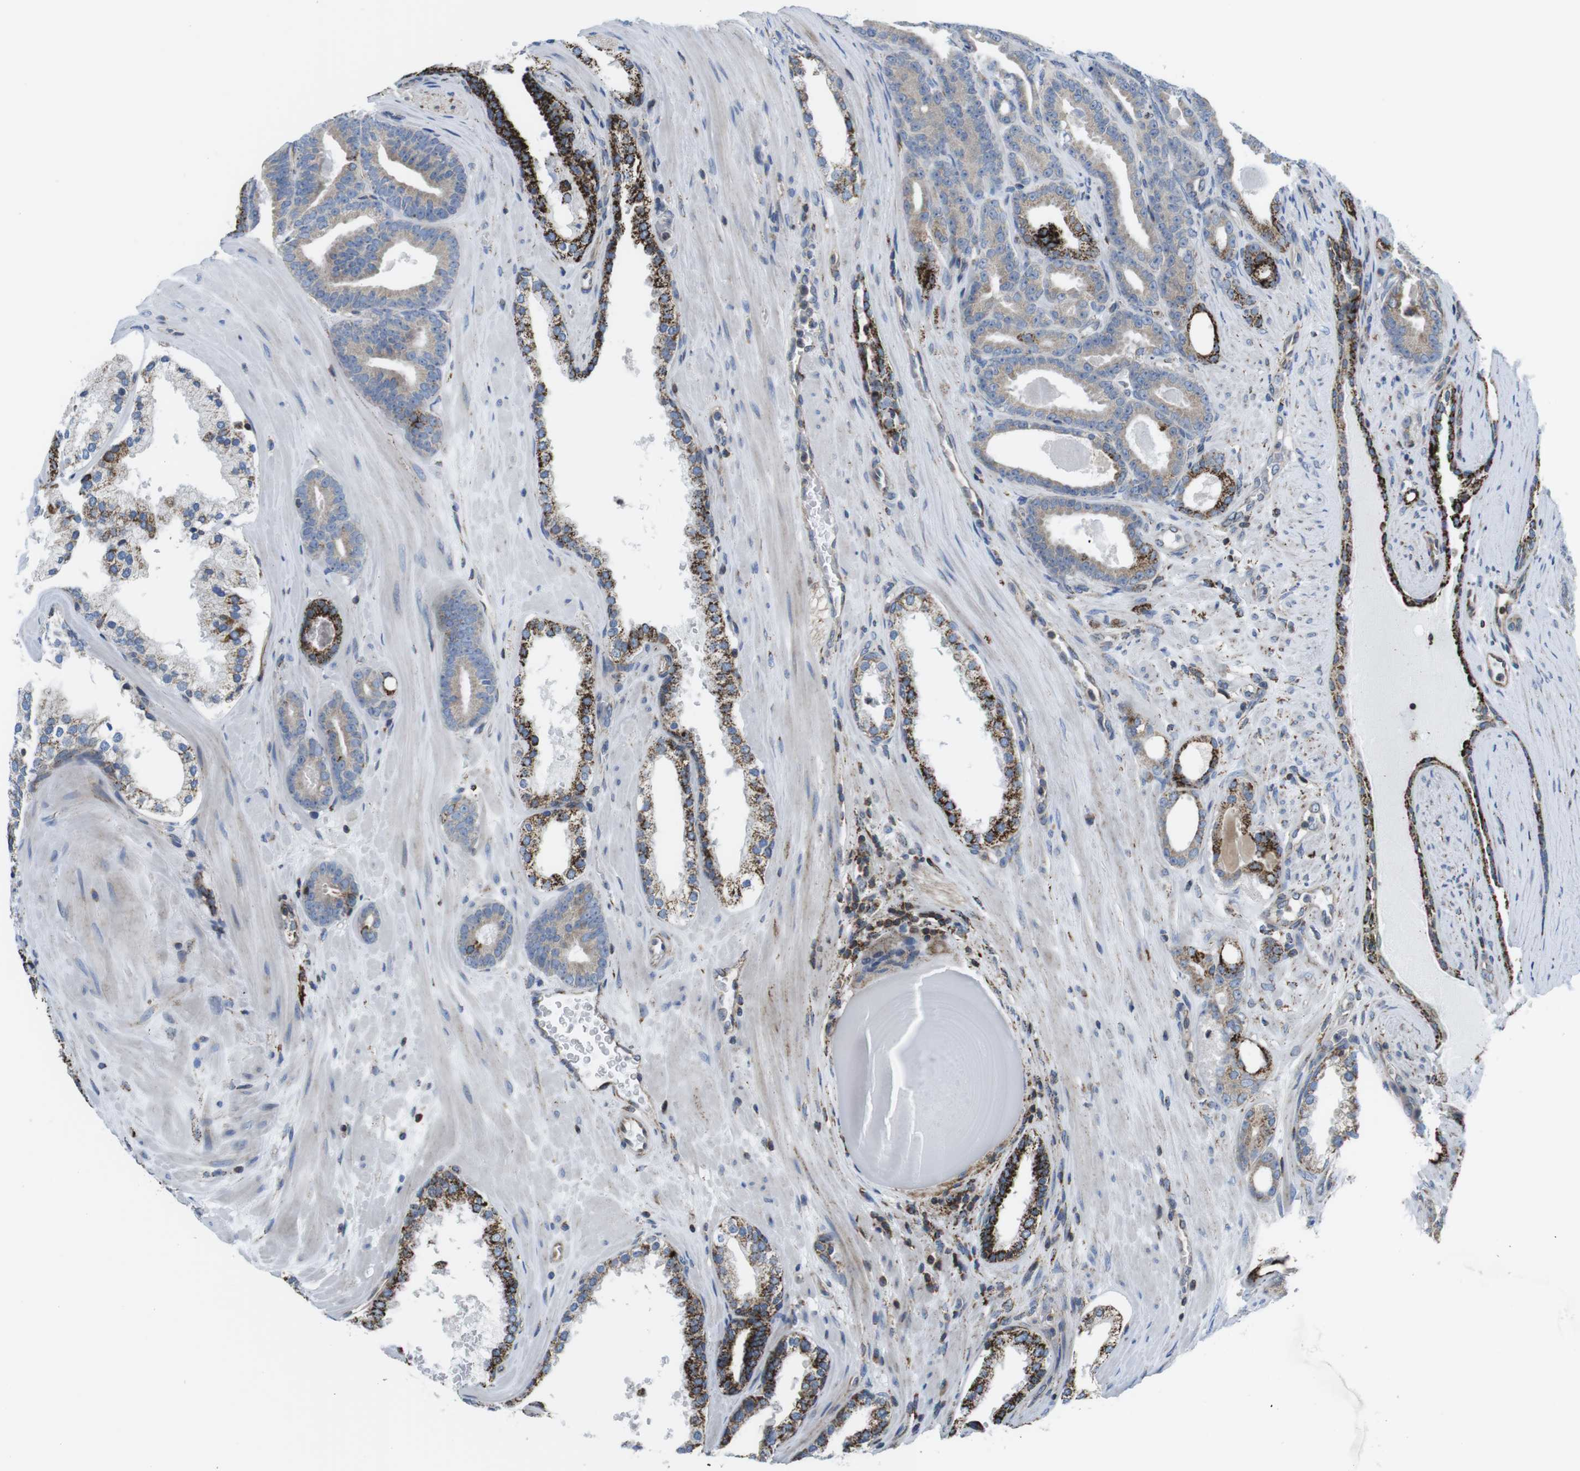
{"staining": {"intensity": "weak", "quantity": "25%-75%", "location": "cytoplasmic/membranous"}, "tissue": "prostate cancer", "cell_type": "Tumor cells", "image_type": "cancer", "snomed": [{"axis": "morphology", "description": "Adenocarcinoma, High grade"}, {"axis": "topography", "description": "Prostate"}], "caption": "Immunohistochemistry (DAB (3,3'-diaminobenzidine)) staining of prostate adenocarcinoma (high-grade) shows weak cytoplasmic/membranous protein staining in about 25%-75% of tumor cells. The staining is performed using DAB (3,3'-diaminobenzidine) brown chromogen to label protein expression. The nuclei are counter-stained blue using hematoxylin.", "gene": "KCNE3", "patient": {"sex": "male", "age": 60}}